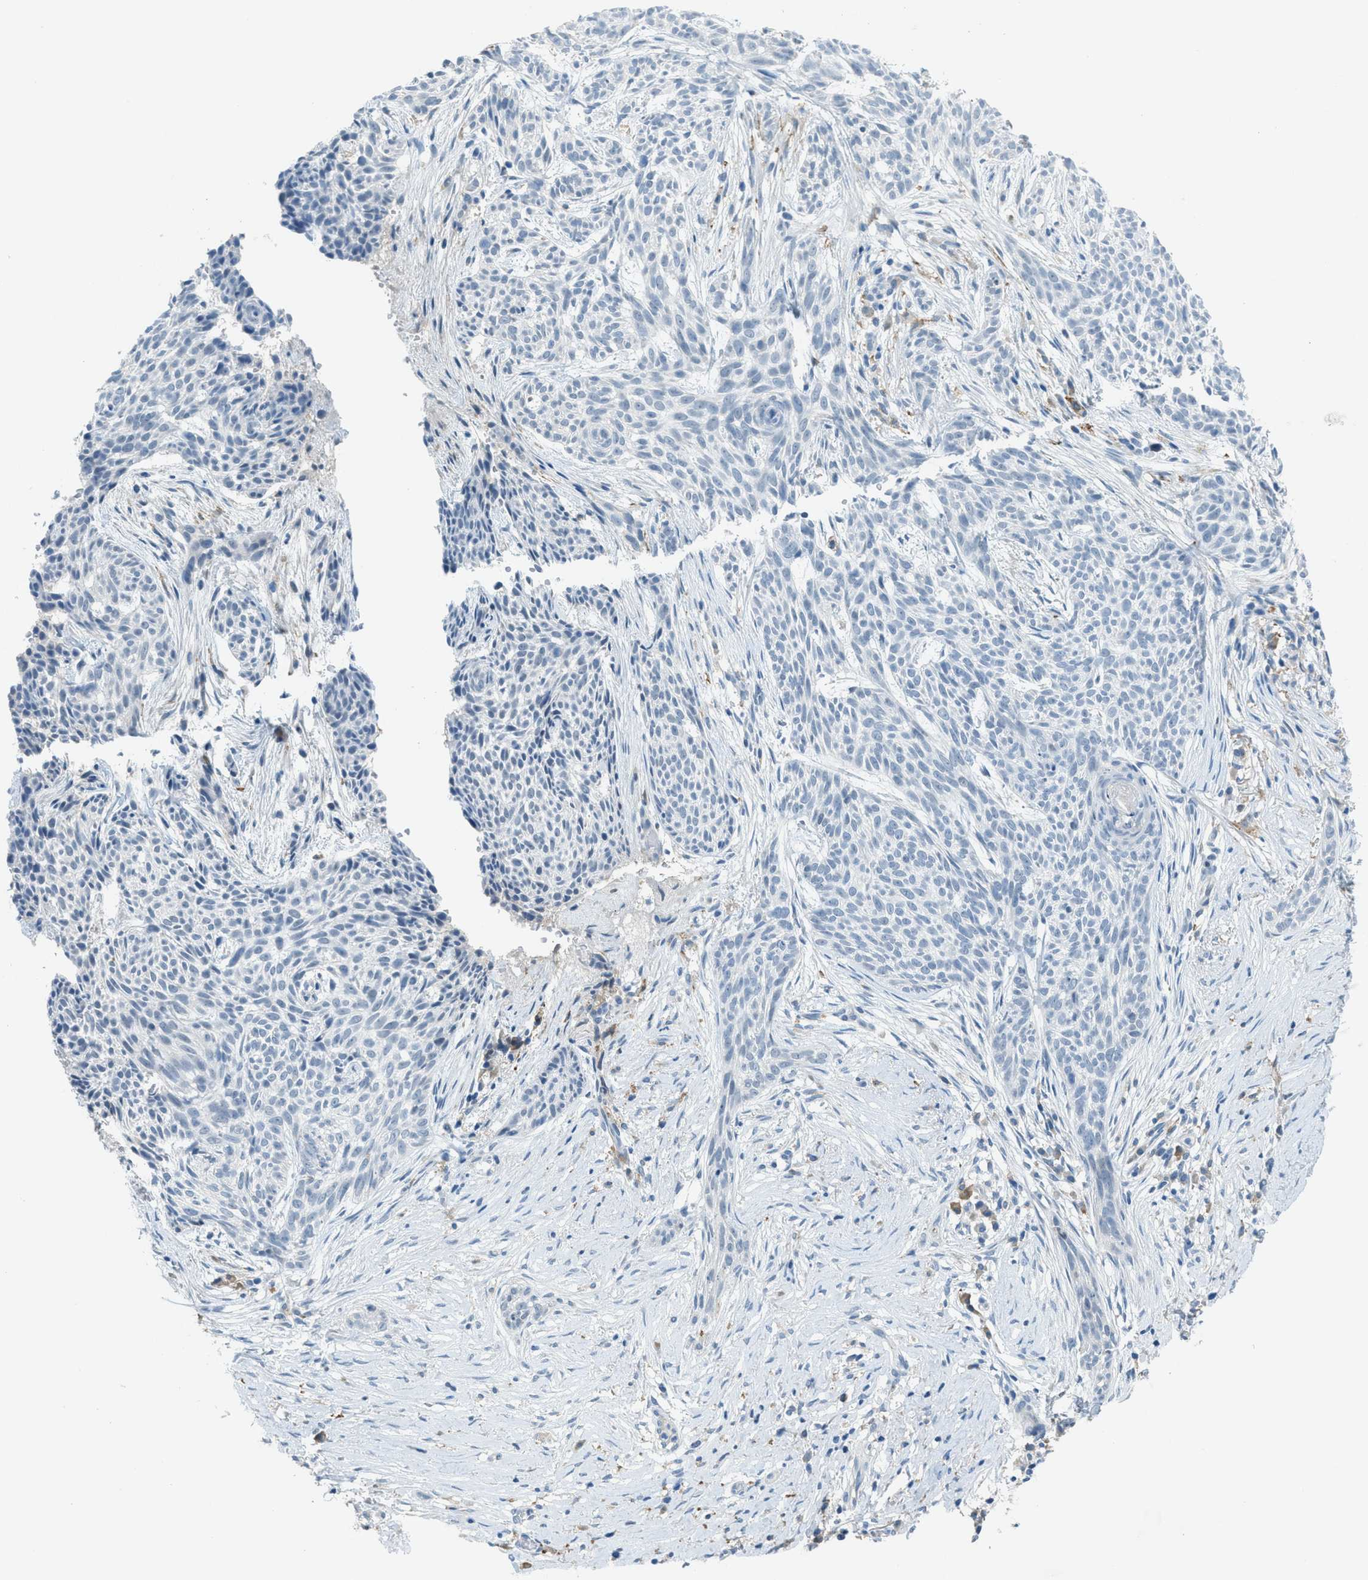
{"staining": {"intensity": "negative", "quantity": "none", "location": "none"}, "tissue": "skin cancer", "cell_type": "Tumor cells", "image_type": "cancer", "snomed": [{"axis": "morphology", "description": "Basal cell carcinoma"}, {"axis": "topography", "description": "Skin"}], "caption": "Immunohistochemistry histopathology image of neoplastic tissue: skin cancer stained with DAB reveals no significant protein expression in tumor cells.", "gene": "KLHL8", "patient": {"sex": "female", "age": 59}}